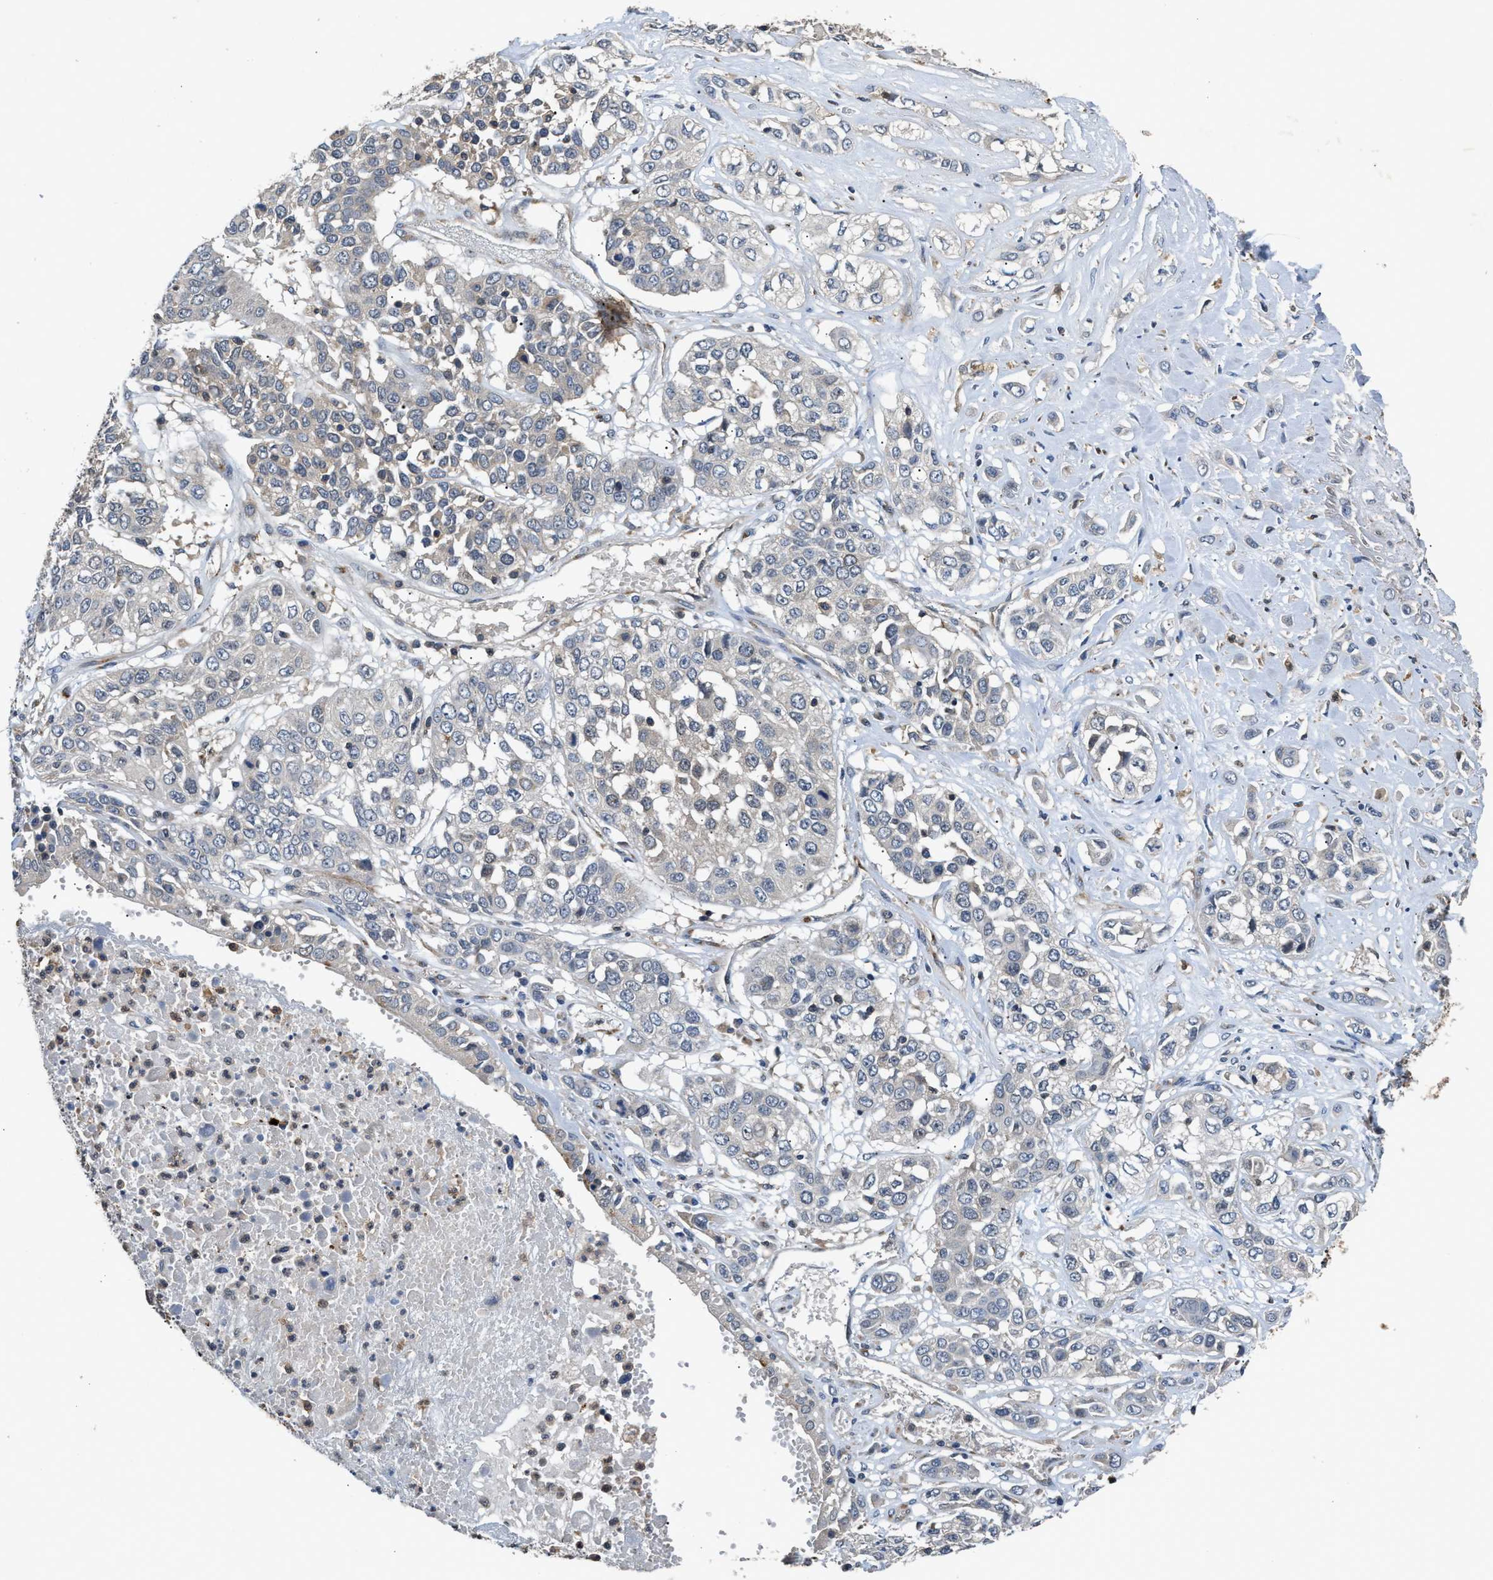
{"staining": {"intensity": "negative", "quantity": "none", "location": "none"}, "tissue": "lung cancer", "cell_type": "Tumor cells", "image_type": "cancer", "snomed": [{"axis": "morphology", "description": "Squamous cell carcinoma, NOS"}, {"axis": "topography", "description": "Lung"}], "caption": "The histopathology image demonstrates no significant expression in tumor cells of lung squamous cell carcinoma. (Immunohistochemistry (ihc), brightfield microscopy, high magnification).", "gene": "CHUK", "patient": {"sex": "male", "age": 71}}